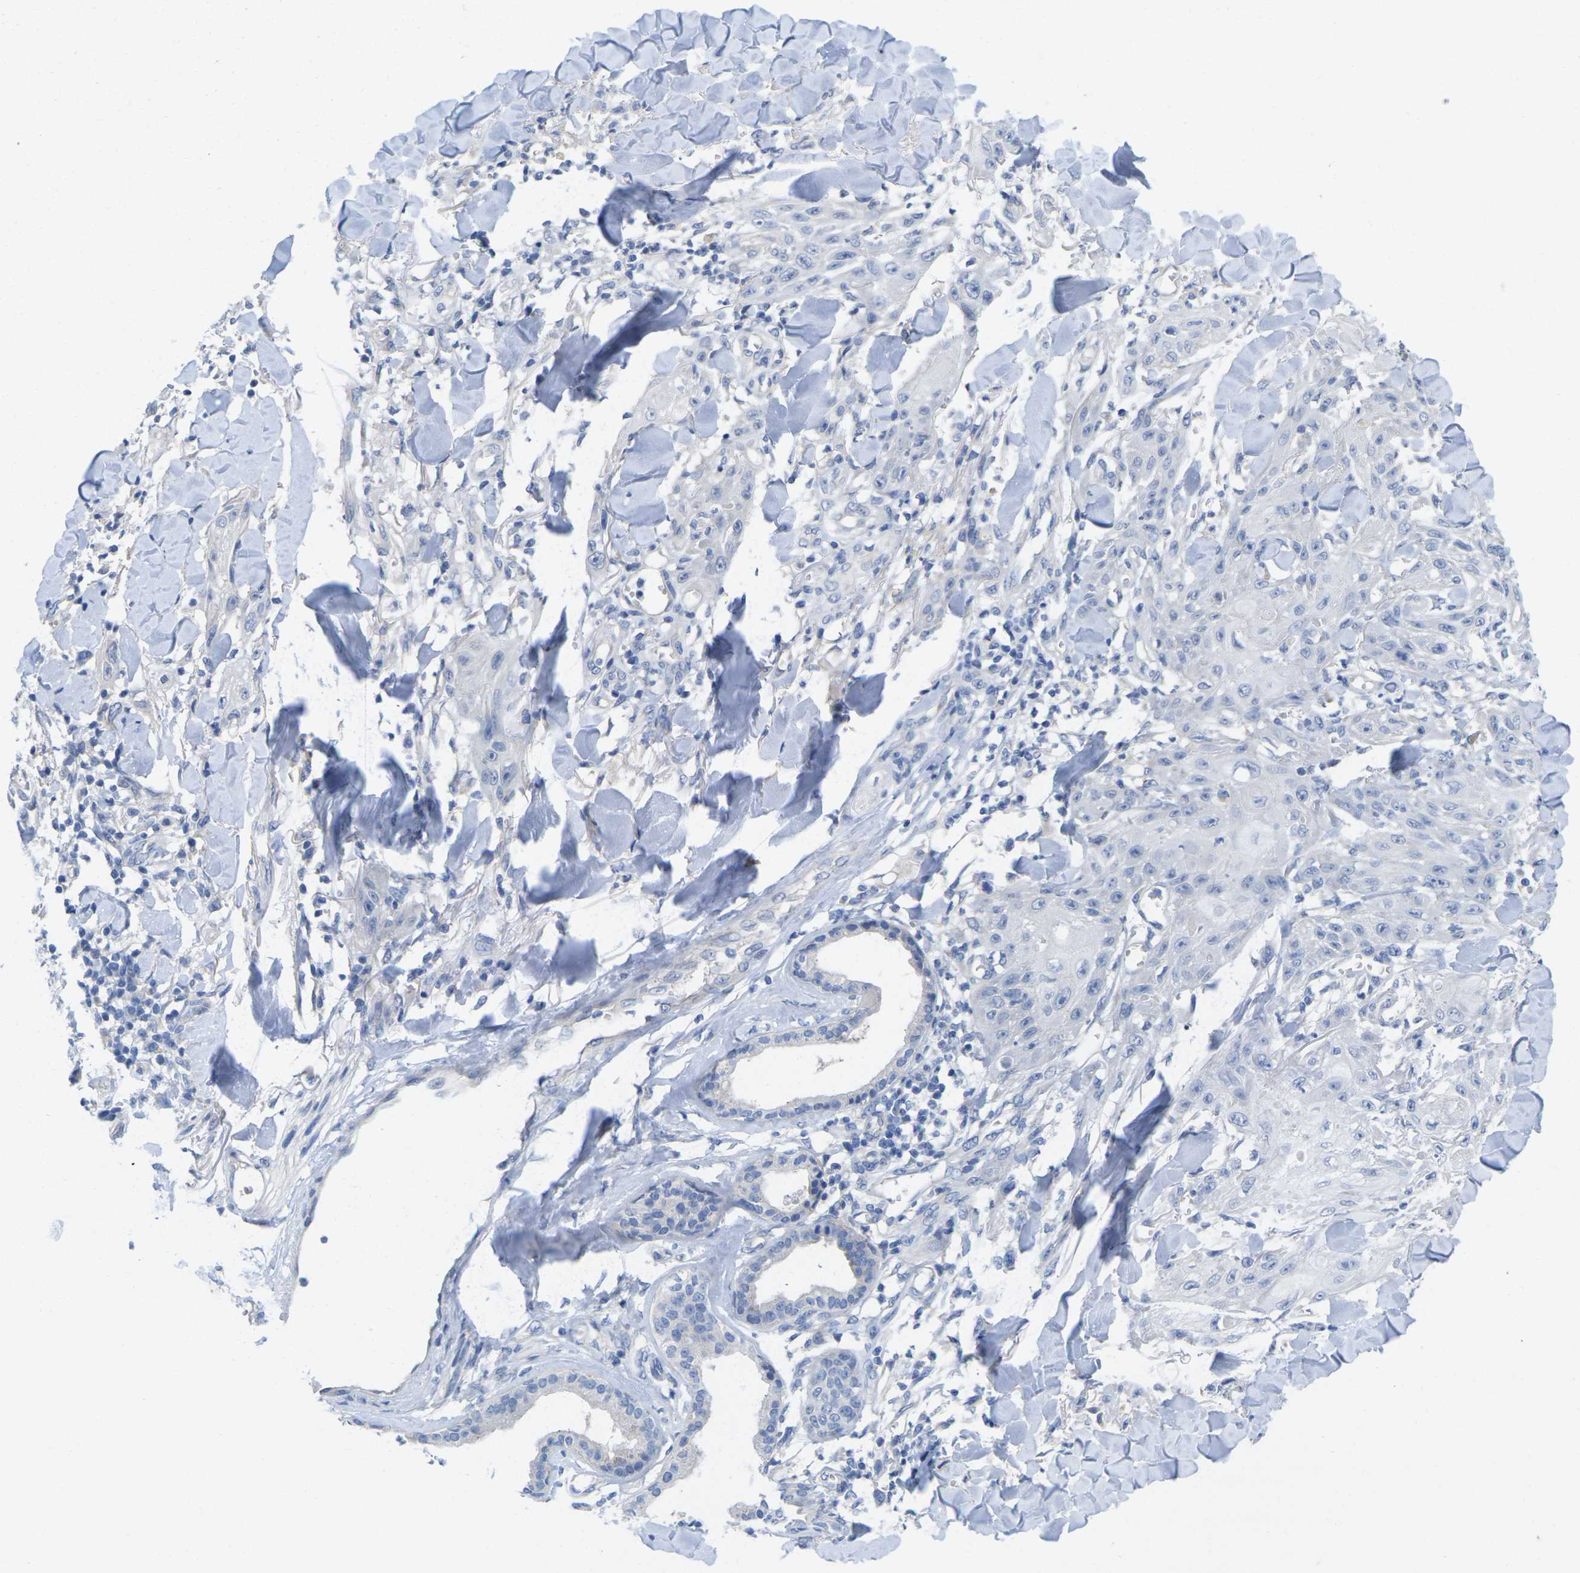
{"staining": {"intensity": "negative", "quantity": "none", "location": "none"}, "tissue": "skin cancer", "cell_type": "Tumor cells", "image_type": "cancer", "snomed": [{"axis": "morphology", "description": "Squamous cell carcinoma, NOS"}, {"axis": "topography", "description": "Skin"}], "caption": "This is an immunohistochemistry micrograph of squamous cell carcinoma (skin). There is no expression in tumor cells.", "gene": "TNNI3", "patient": {"sex": "male", "age": 74}}